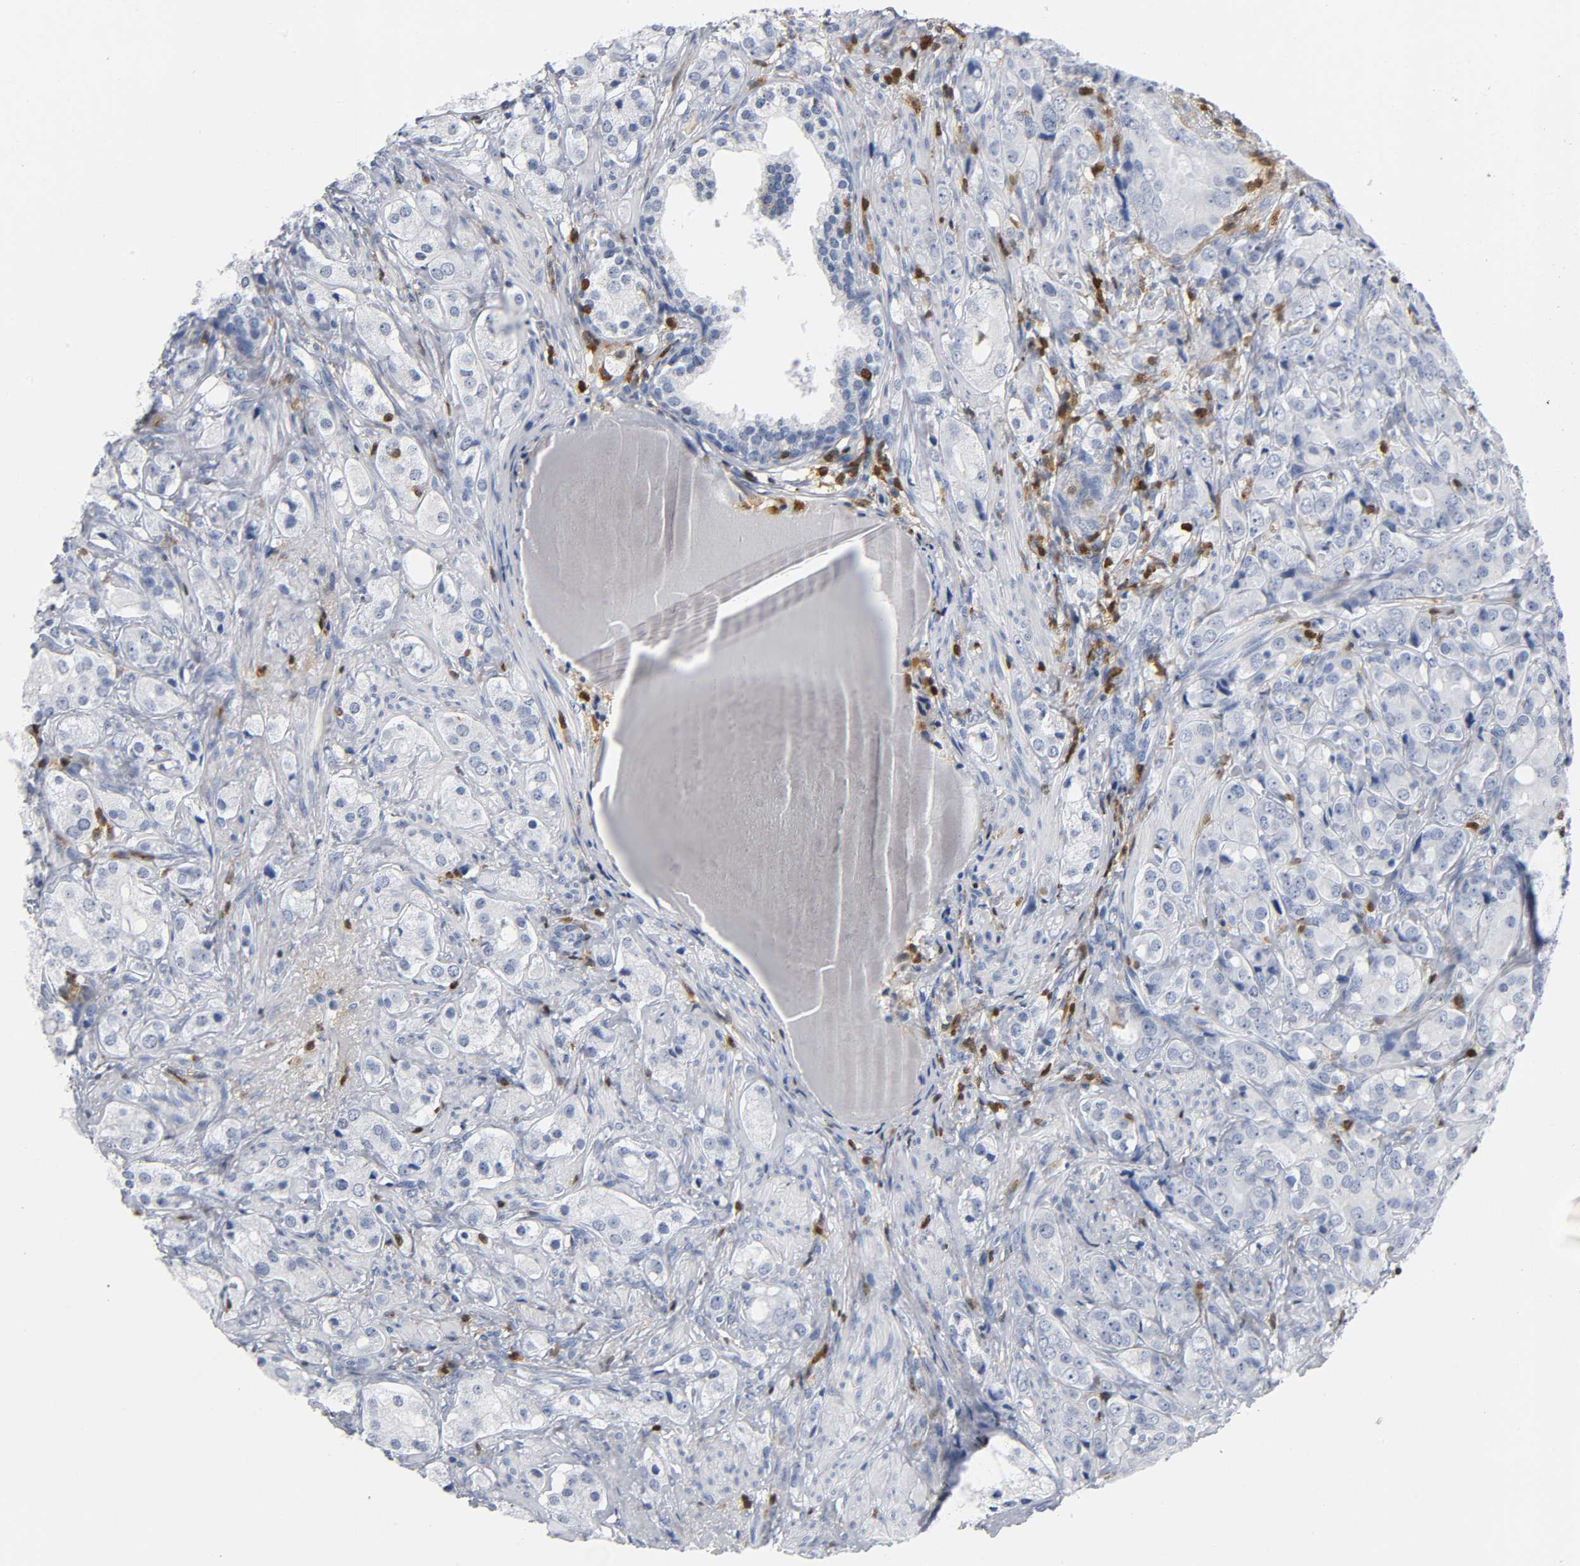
{"staining": {"intensity": "negative", "quantity": "none", "location": "none"}, "tissue": "prostate cancer", "cell_type": "Tumor cells", "image_type": "cancer", "snomed": [{"axis": "morphology", "description": "Adenocarcinoma, High grade"}, {"axis": "topography", "description": "Prostate"}], "caption": "Immunohistochemical staining of human prostate cancer (high-grade adenocarcinoma) displays no significant expression in tumor cells. (Brightfield microscopy of DAB (3,3'-diaminobenzidine) IHC at high magnification).", "gene": "DOK2", "patient": {"sex": "male", "age": 68}}